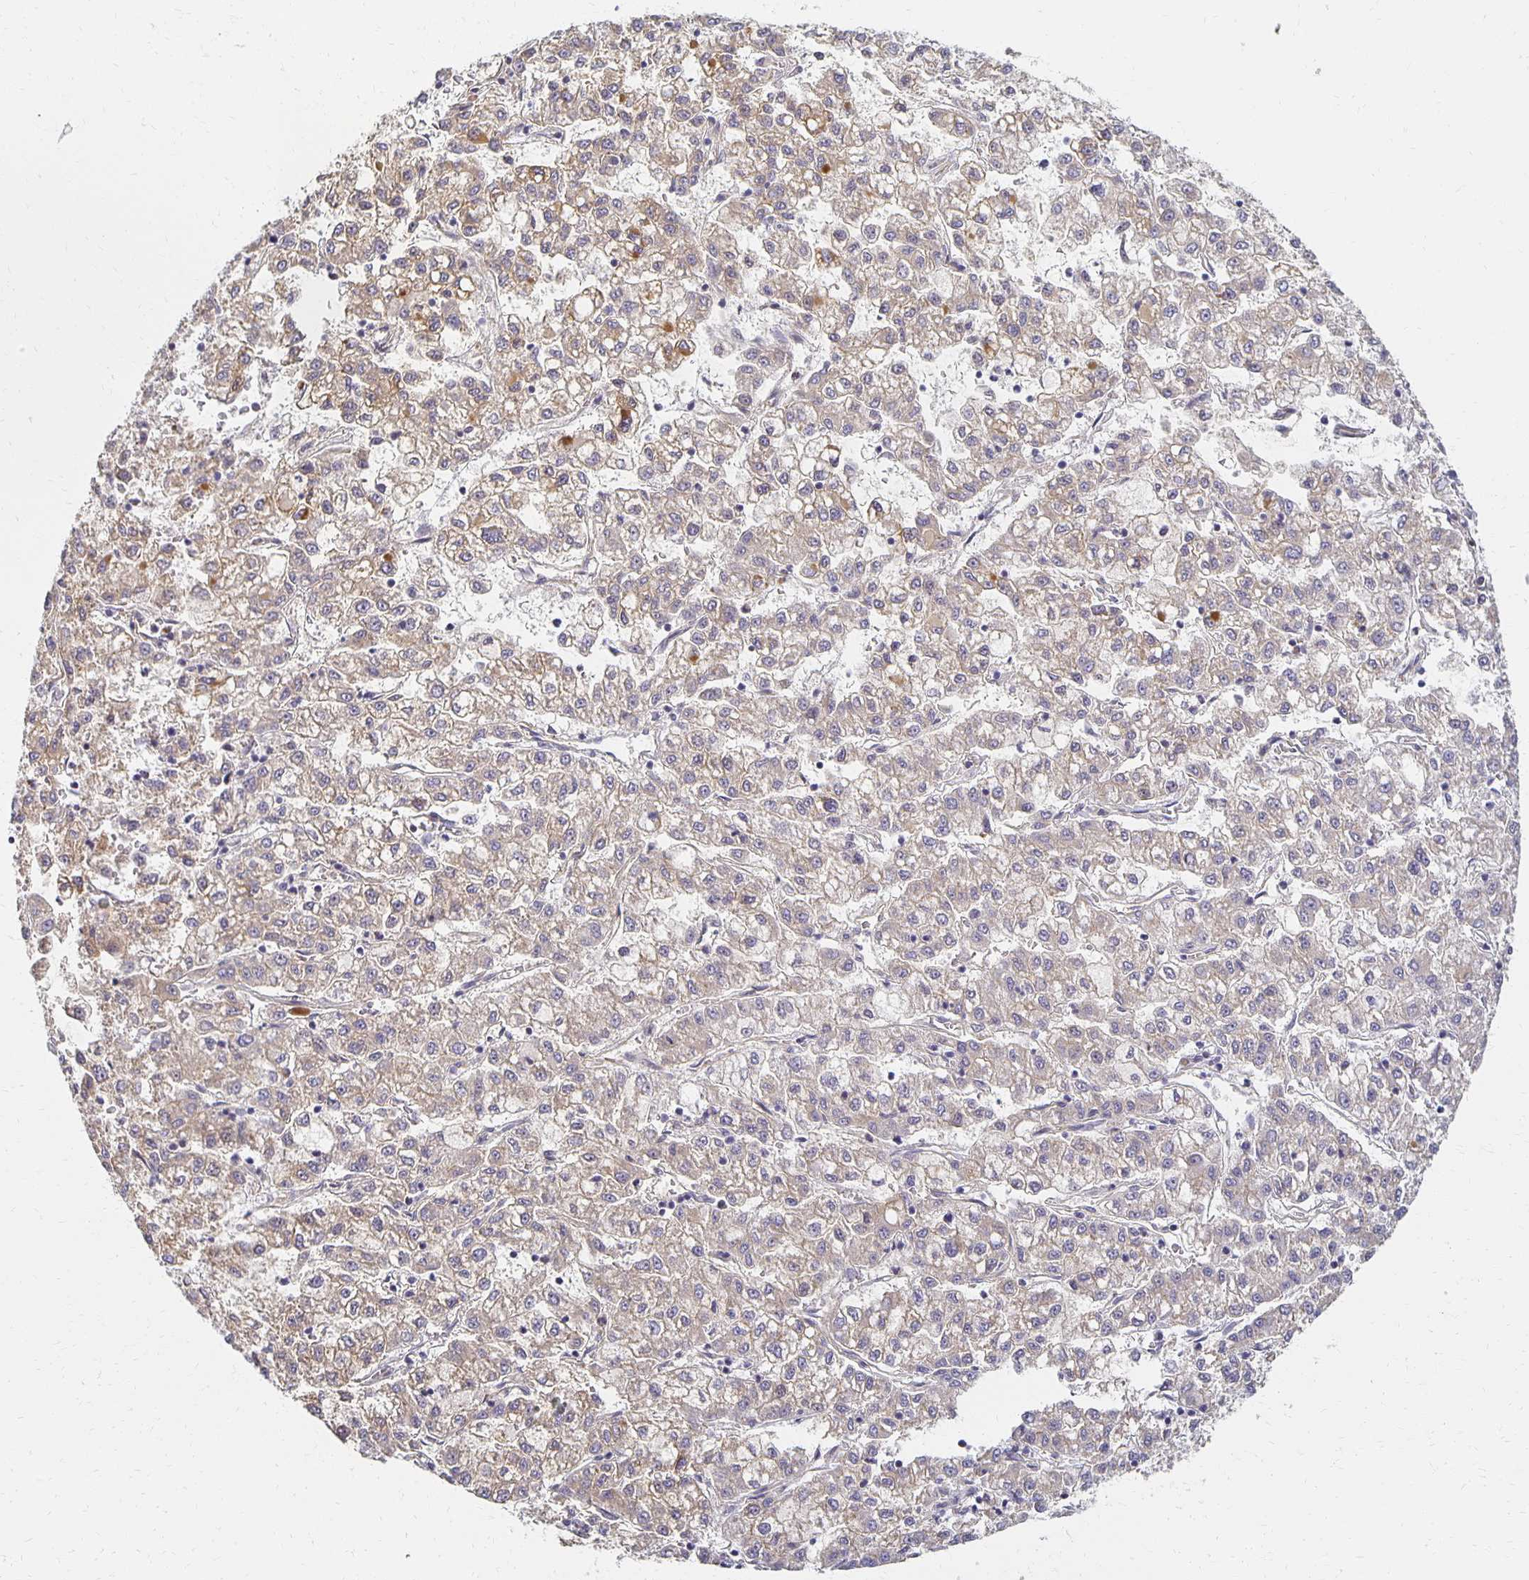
{"staining": {"intensity": "moderate", "quantity": "<25%", "location": "cytoplasmic/membranous"}, "tissue": "liver cancer", "cell_type": "Tumor cells", "image_type": "cancer", "snomed": [{"axis": "morphology", "description": "Carcinoma, Hepatocellular, NOS"}, {"axis": "topography", "description": "Liver"}], "caption": "There is low levels of moderate cytoplasmic/membranous staining in tumor cells of liver cancer, as demonstrated by immunohistochemical staining (brown color).", "gene": "SORL1", "patient": {"sex": "male", "age": 40}}